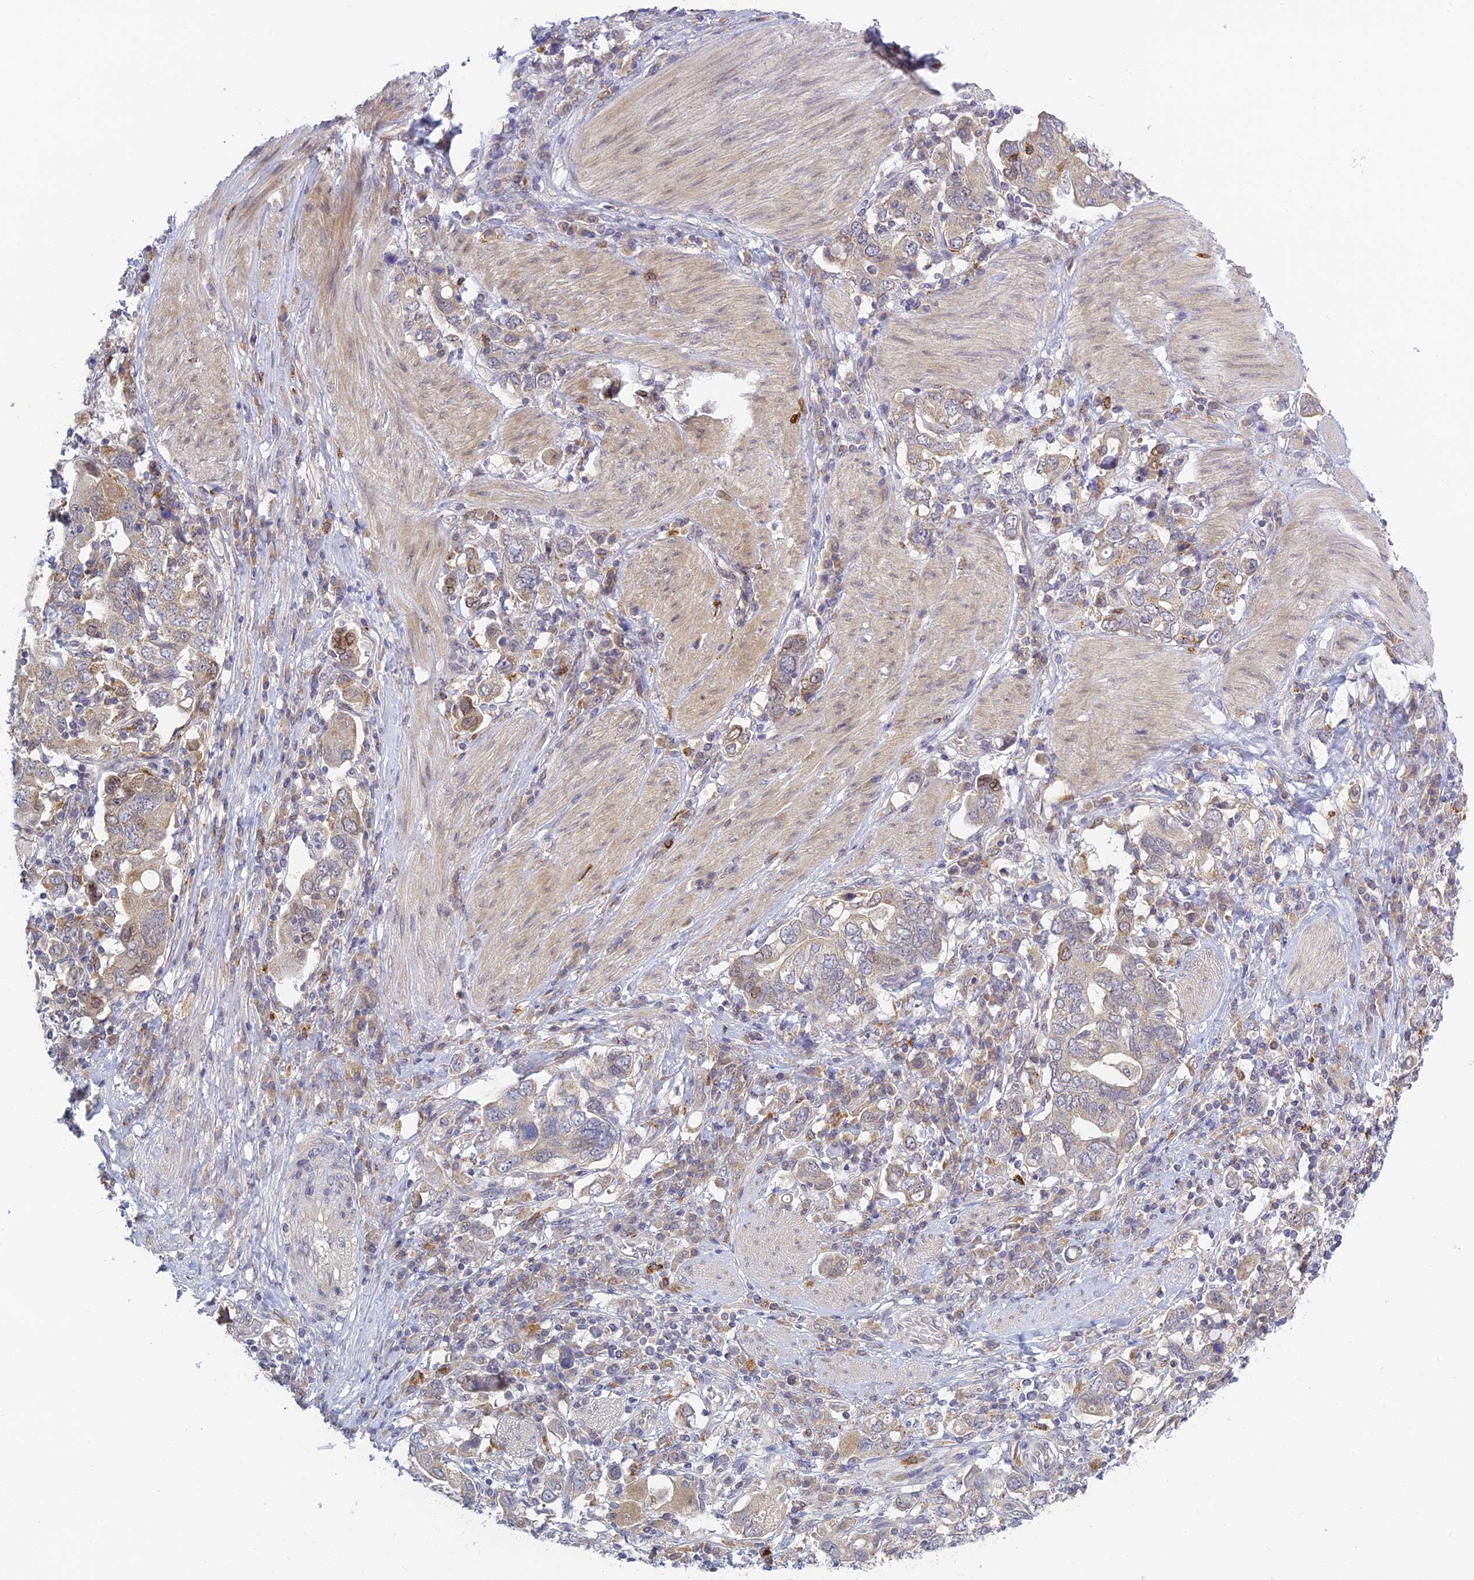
{"staining": {"intensity": "moderate", "quantity": "<25%", "location": "cytoplasmic/membranous"}, "tissue": "stomach cancer", "cell_type": "Tumor cells", "image_type": "cancer", "snomed": [{"axis": "morphology", "description": "Adenocarcinoma, NOS"}, {"axis": "topography", "description": "Stomach, upper"}, {"axis": "topography", "description": "Stomach"}], "caption": "Adenocarcinoma (stomach) stained with immunohistochemistry (IHC) shows moderate cytoplasmic/membranous positivity in approximately <25% of tumor cells.", "gene": "SKIC8", "patient": {"sex": "male", "age": 62}}